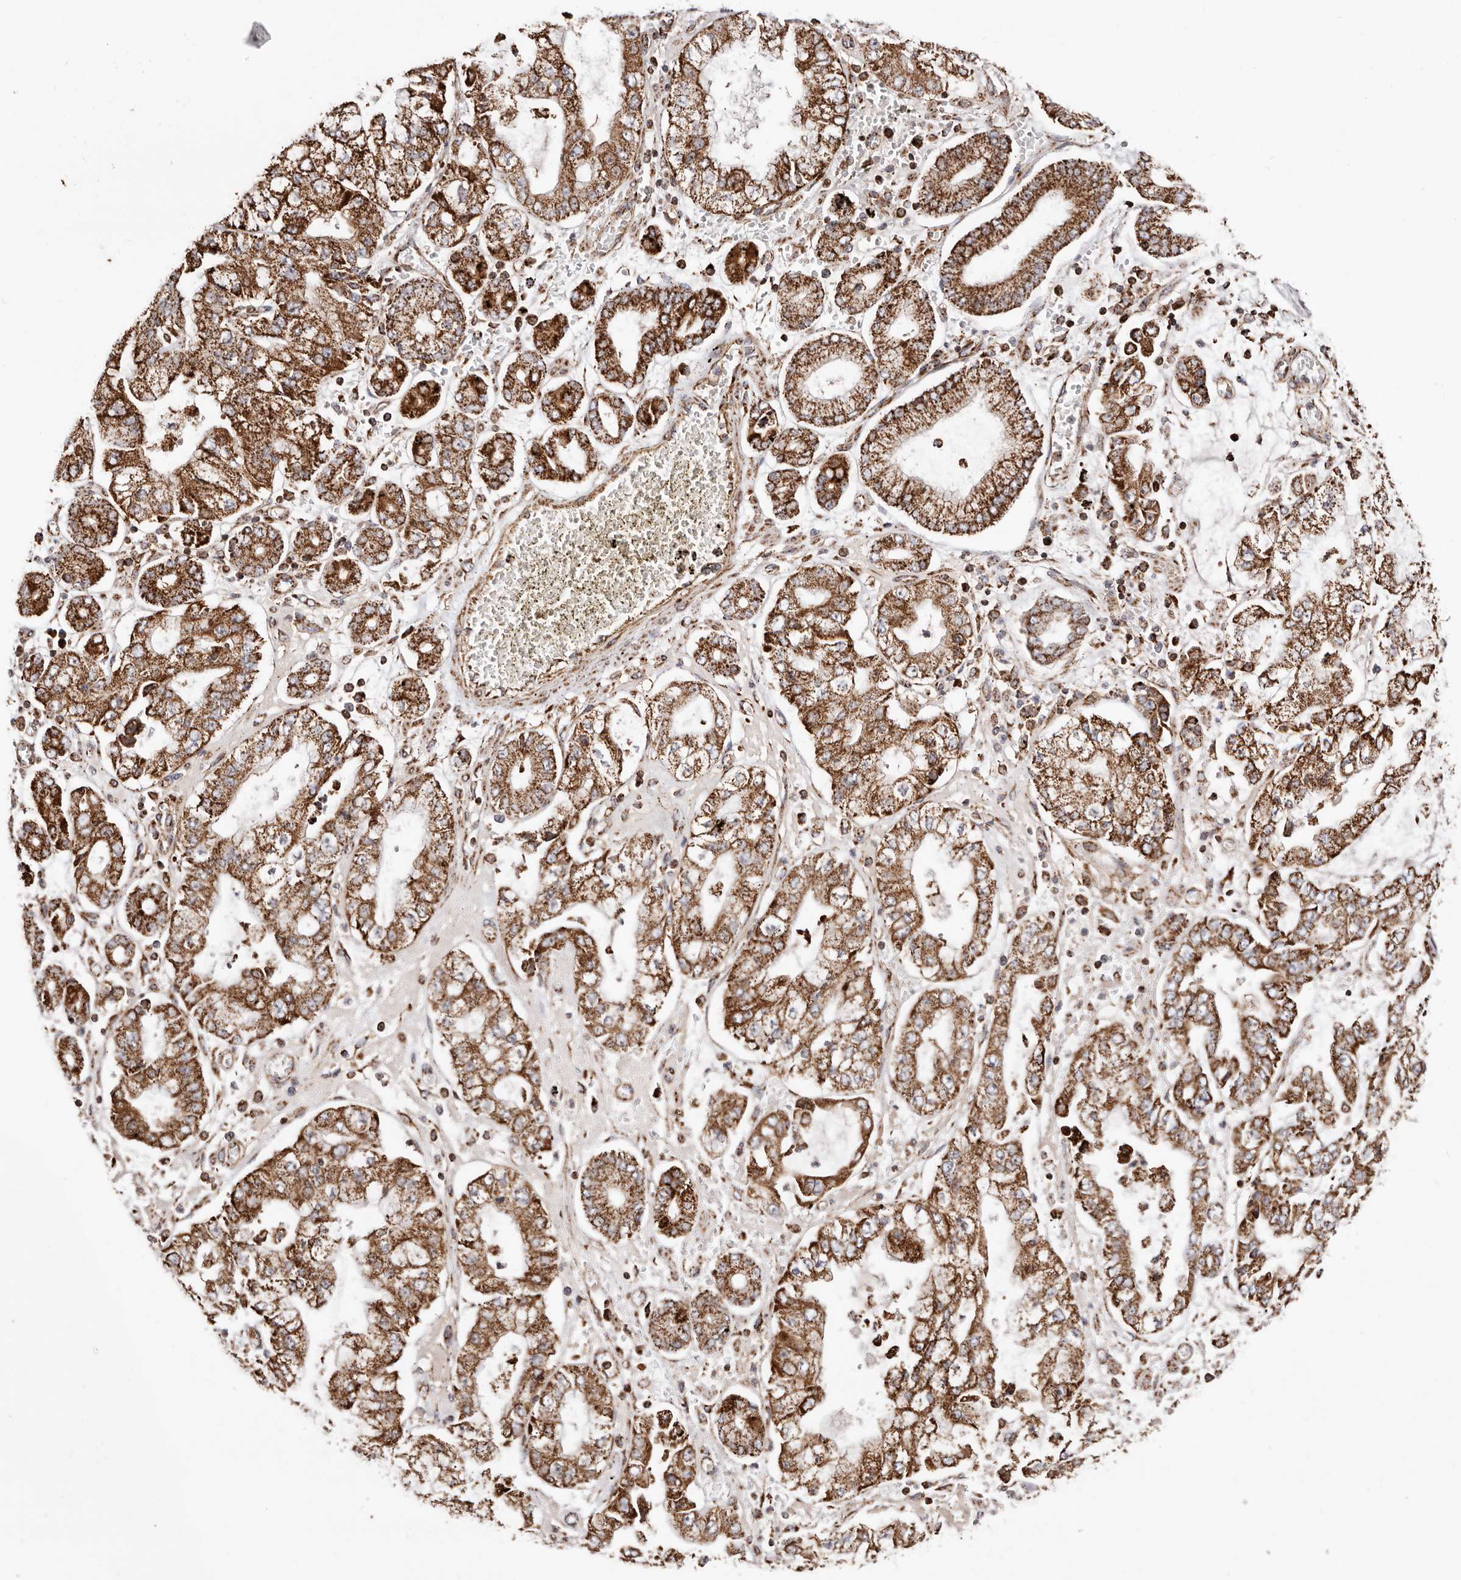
{"staining": {"intensity": "strong", "quantity": ">75%", "location": "cytoplasmic/membranous"}, "tissue": "stomach cancer", "cell_type": "Tumor cells", "image_type": "cancer", "snomed": [{"axis": "morphology", "description": "Adenocarcinoma, NOS"}, {"axis": "topography", "description": "Stomach"}], "caption": "Immunohistochemical staining of stomach cancer displays high levels of strong cytoplasmic/membranous positivity in approximately >75% of tumor cells.", "gene": "PRKACB", "patient": {"sex": "male", "age": 76}}